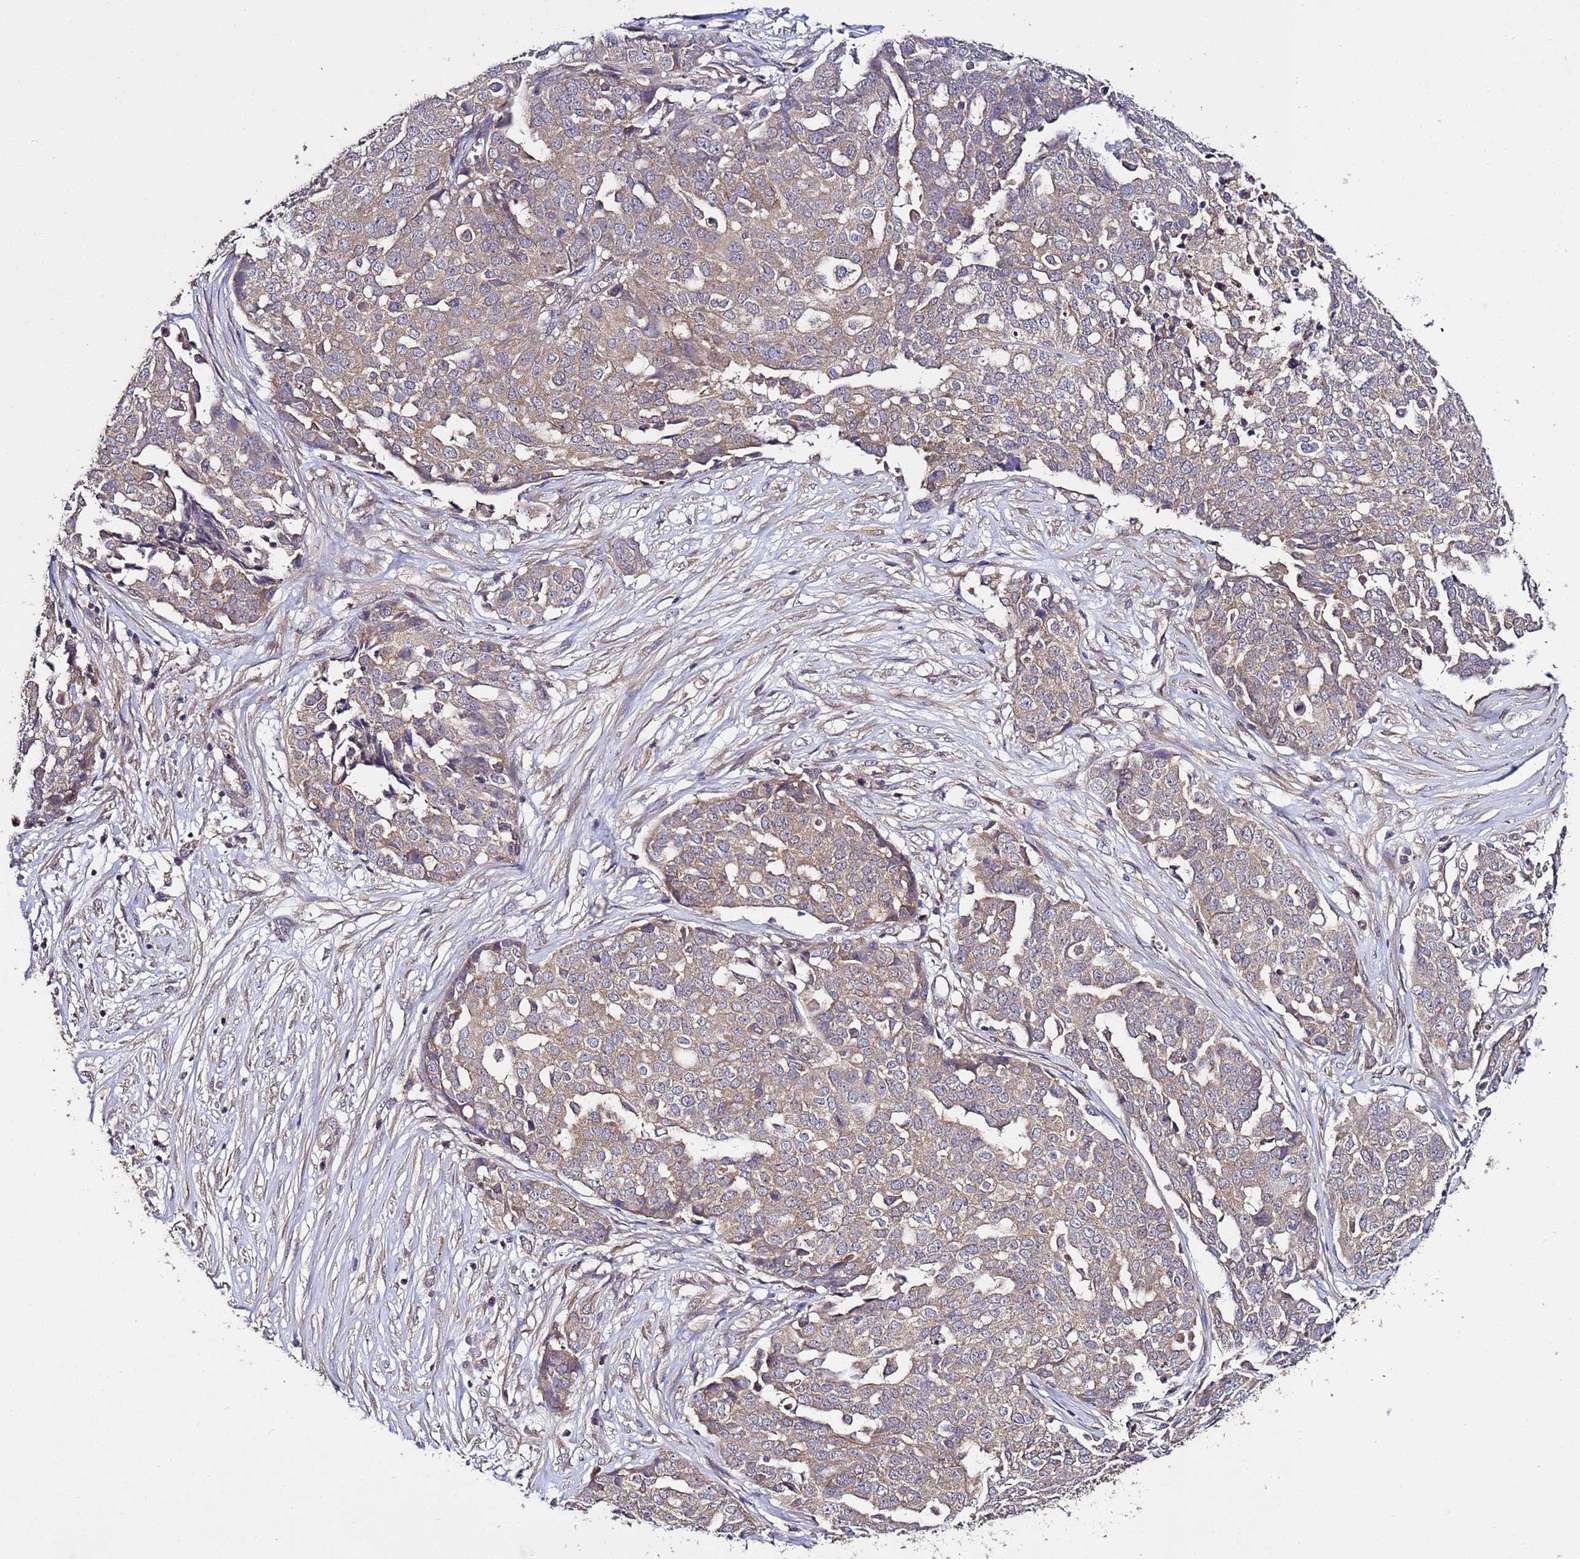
{"staining": {"intensity": "weak", "quantity": ">75%", "location": "cytoplasmic/membranous"}, "tissue": "ovarian cancer", "cell_type": "Tumor cells", "image_type": "cancer", "snomed": [{"axis": "morphology", "description": "Cystadenocarcinoma, serous, NOS"}, {"axis": "topography", "description": "Soft tissue"}, {"axis": "topography", "description": "Ovary"}], "caption": "Immunohistochemical staining of human ovarian cancer (serous cystadenocarcinoma) exhibits weak cytoplasmic/membranous protein expression in about >75% of tumor cells. (brown staining indicates protein expression, while blue staining denotes nuclei).", "gene": "GSPT2", "patient": {"sex": "female", "age": 57}}